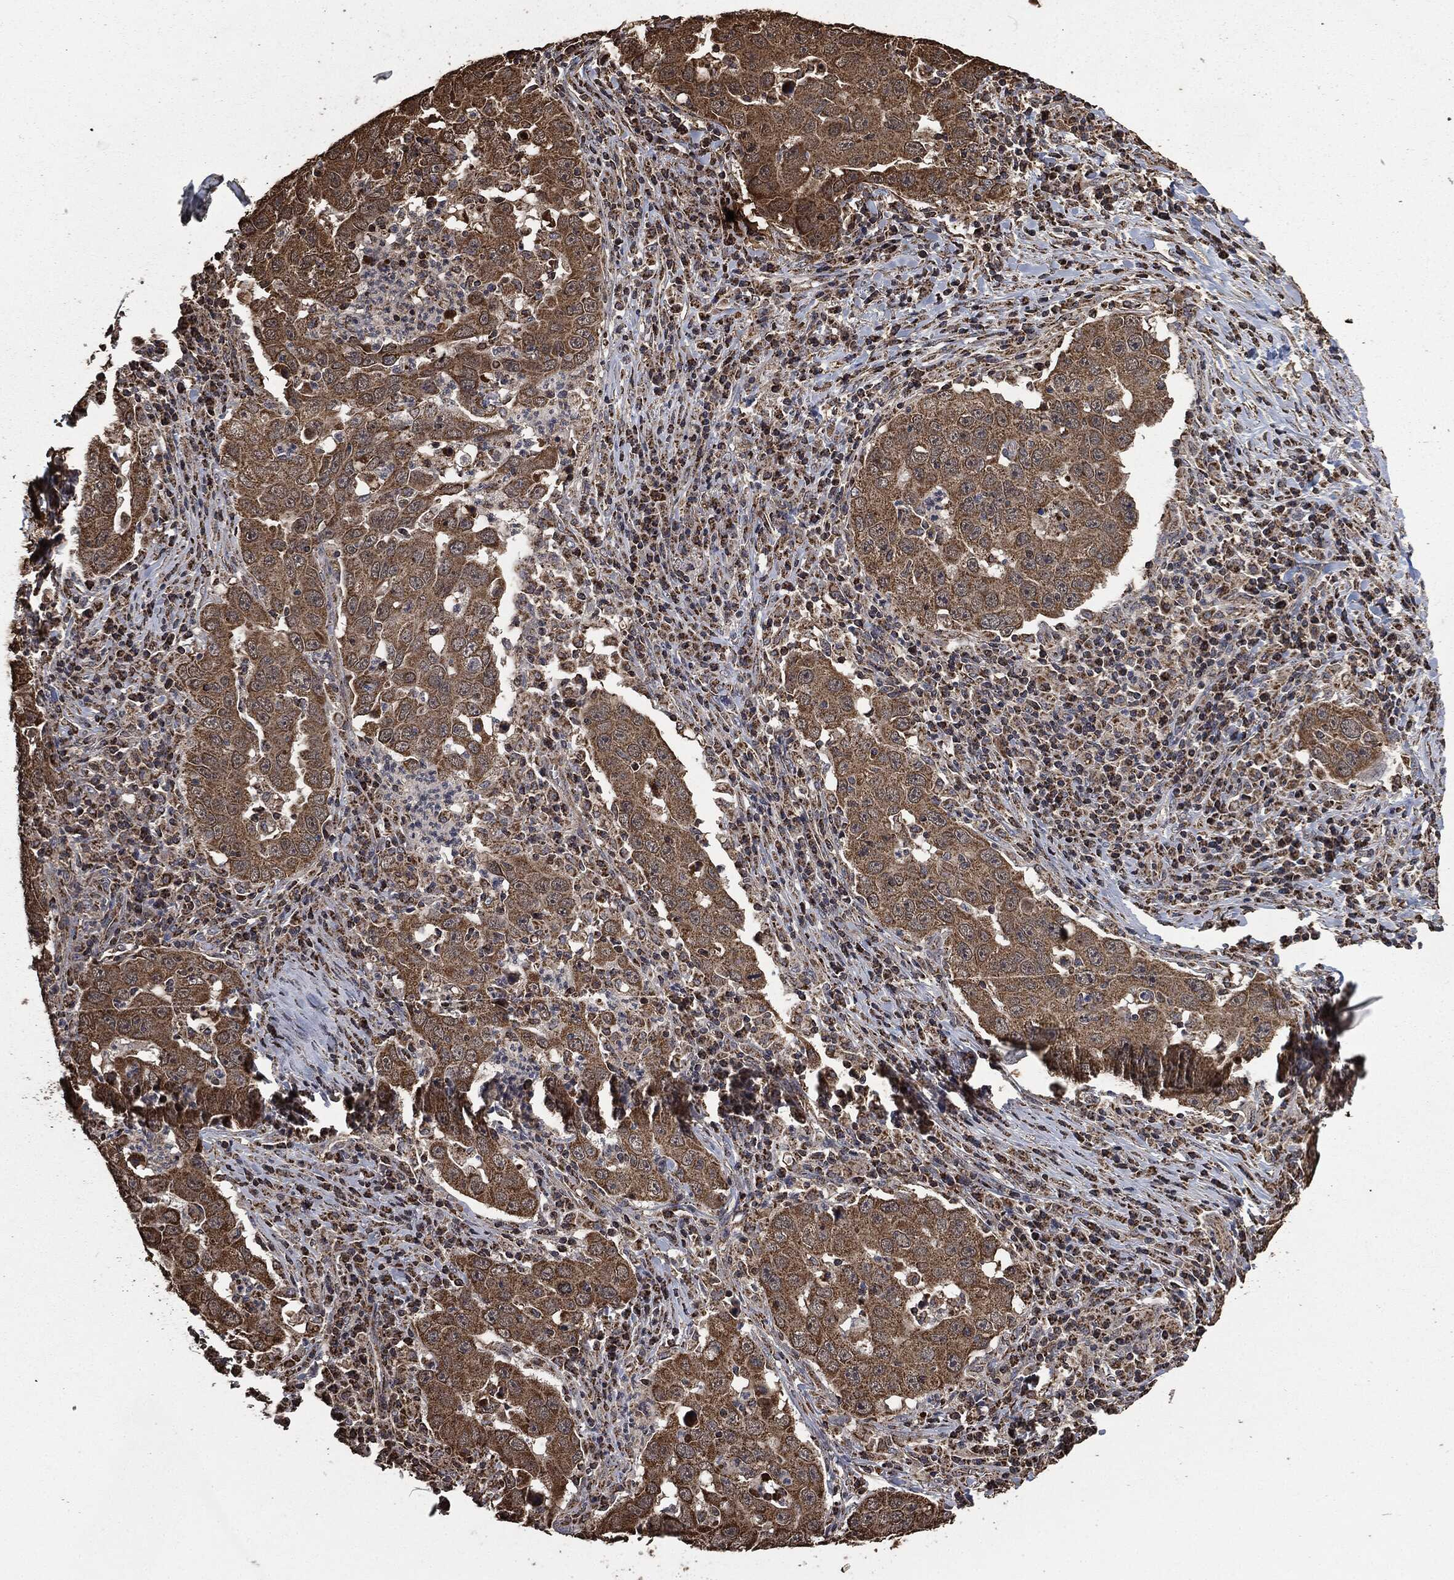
{"staining": {"intensity": "moderate", "quantity": ">75%", "location": "cytoplasmic/membranous"}, "tissue": "lung cancer", "cell_type": "Tumor cells", "image_type": "cancer", "snomed": [{"axis": "morphology", "description": "Adenocarcinoma, NOS"}, {"axis": "topography", "description": "Lung"}], "caption": "Human lung adenocarcinoma stained for a protein (brown) exhibits moderate cytoplasmic/membranous positive positivity in approximately >75% of tumor cells.", "gene": "LIG3", "patient": {"sex": "male", "age": 73}}